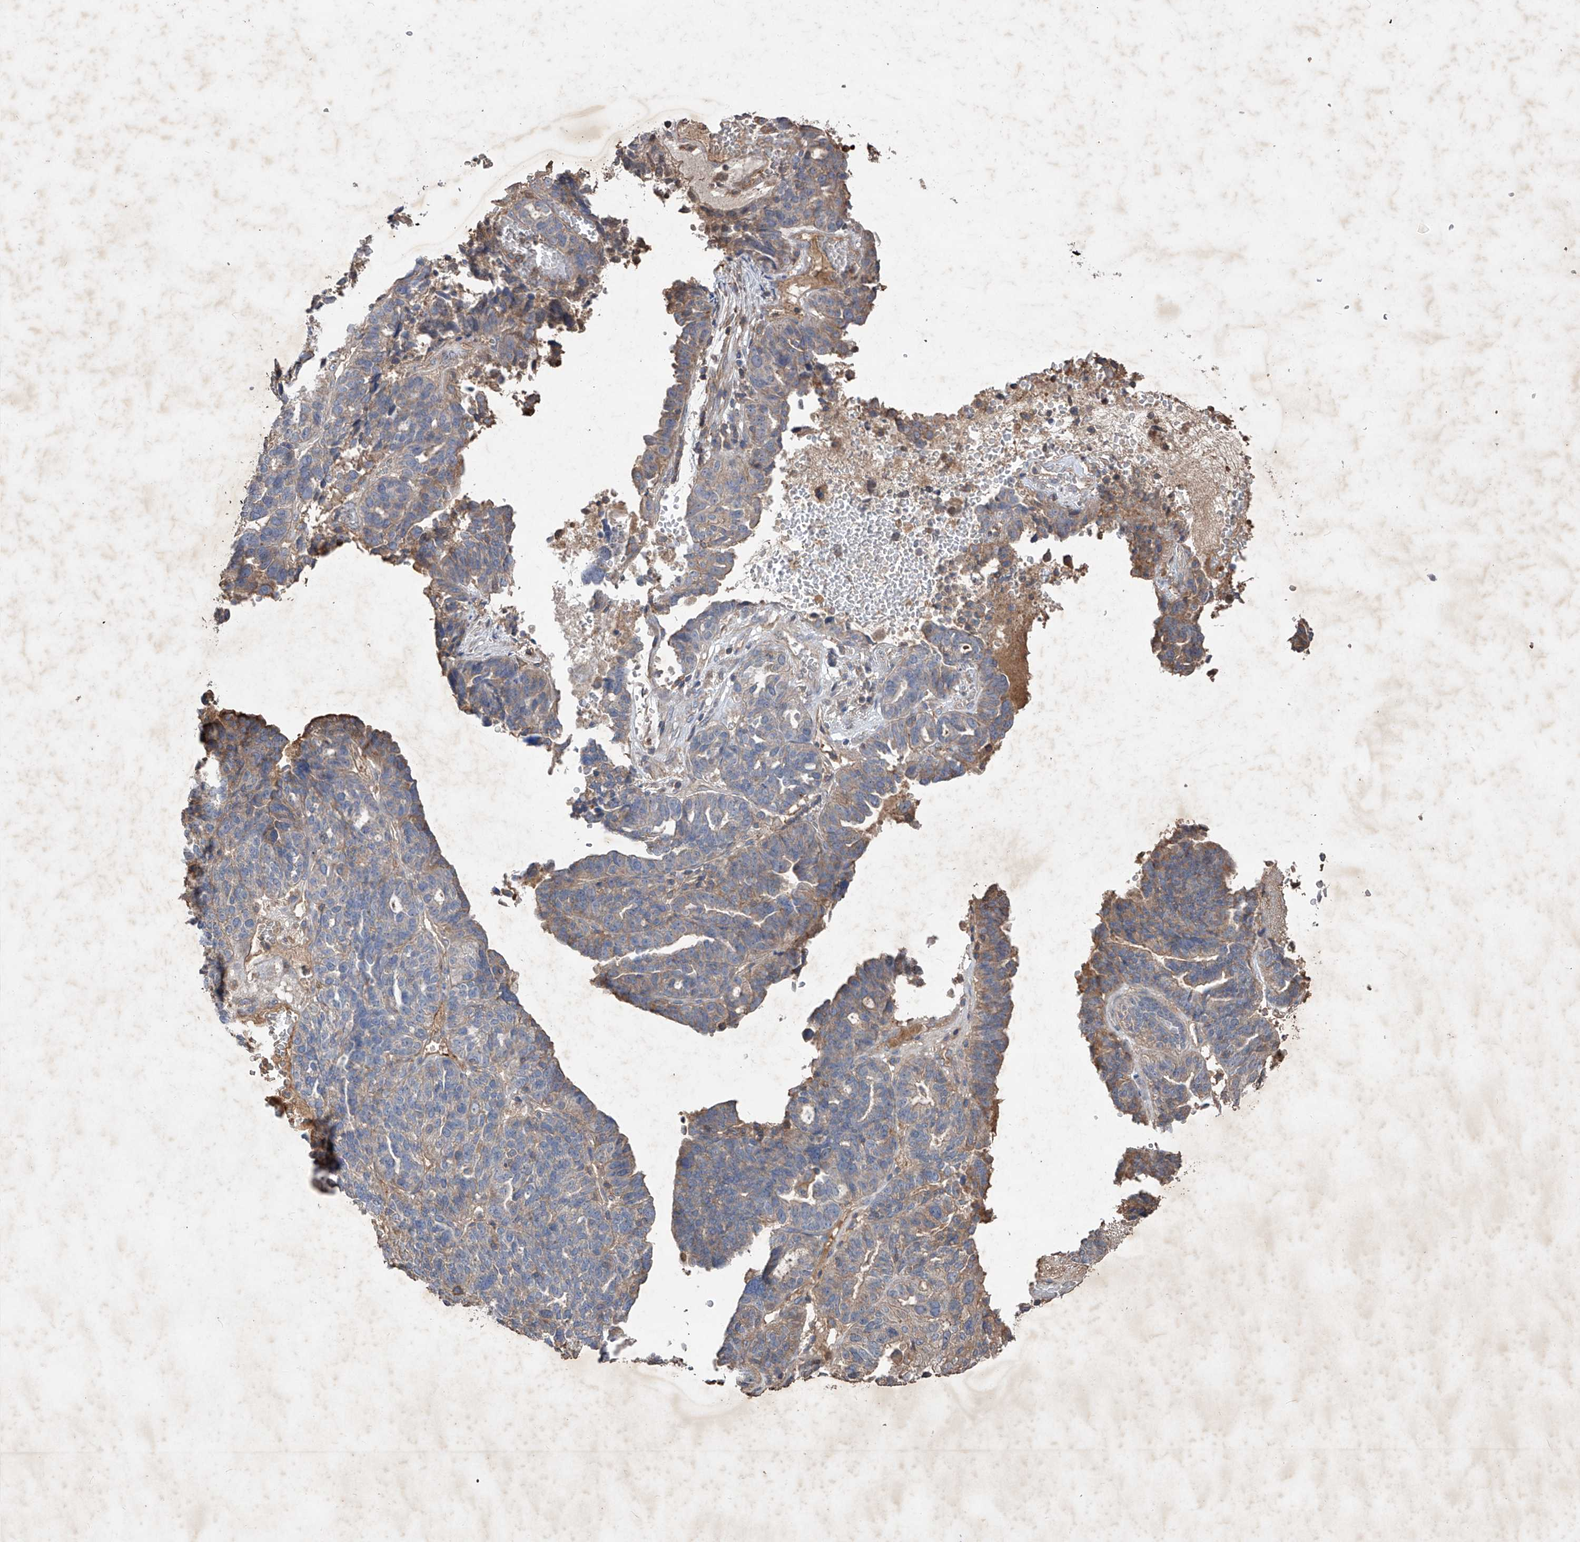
{"staining": {"intensity": "weak", "quantity": "25%-75%", "location": "cytoplasmic/membranous"}, "tissue": "ovarian cancer", "cell_type": "Tumor cells", "image_type": "cancer", "snomed": [{"axis": "morphology", "description": "Cystadenocarcinoma, serous, NOS"}, {"axis": "topography", "description": "Ovary"}], "caption": "Immunohistochemical staining of ovarian serous cystadenocarcinoma demonstrates weak cytoplasmic/membranous protein positivity in about 25%-75% of tumor cells.", "gene": "EDN1", "patient": {"sex": "female", "age": 59}}